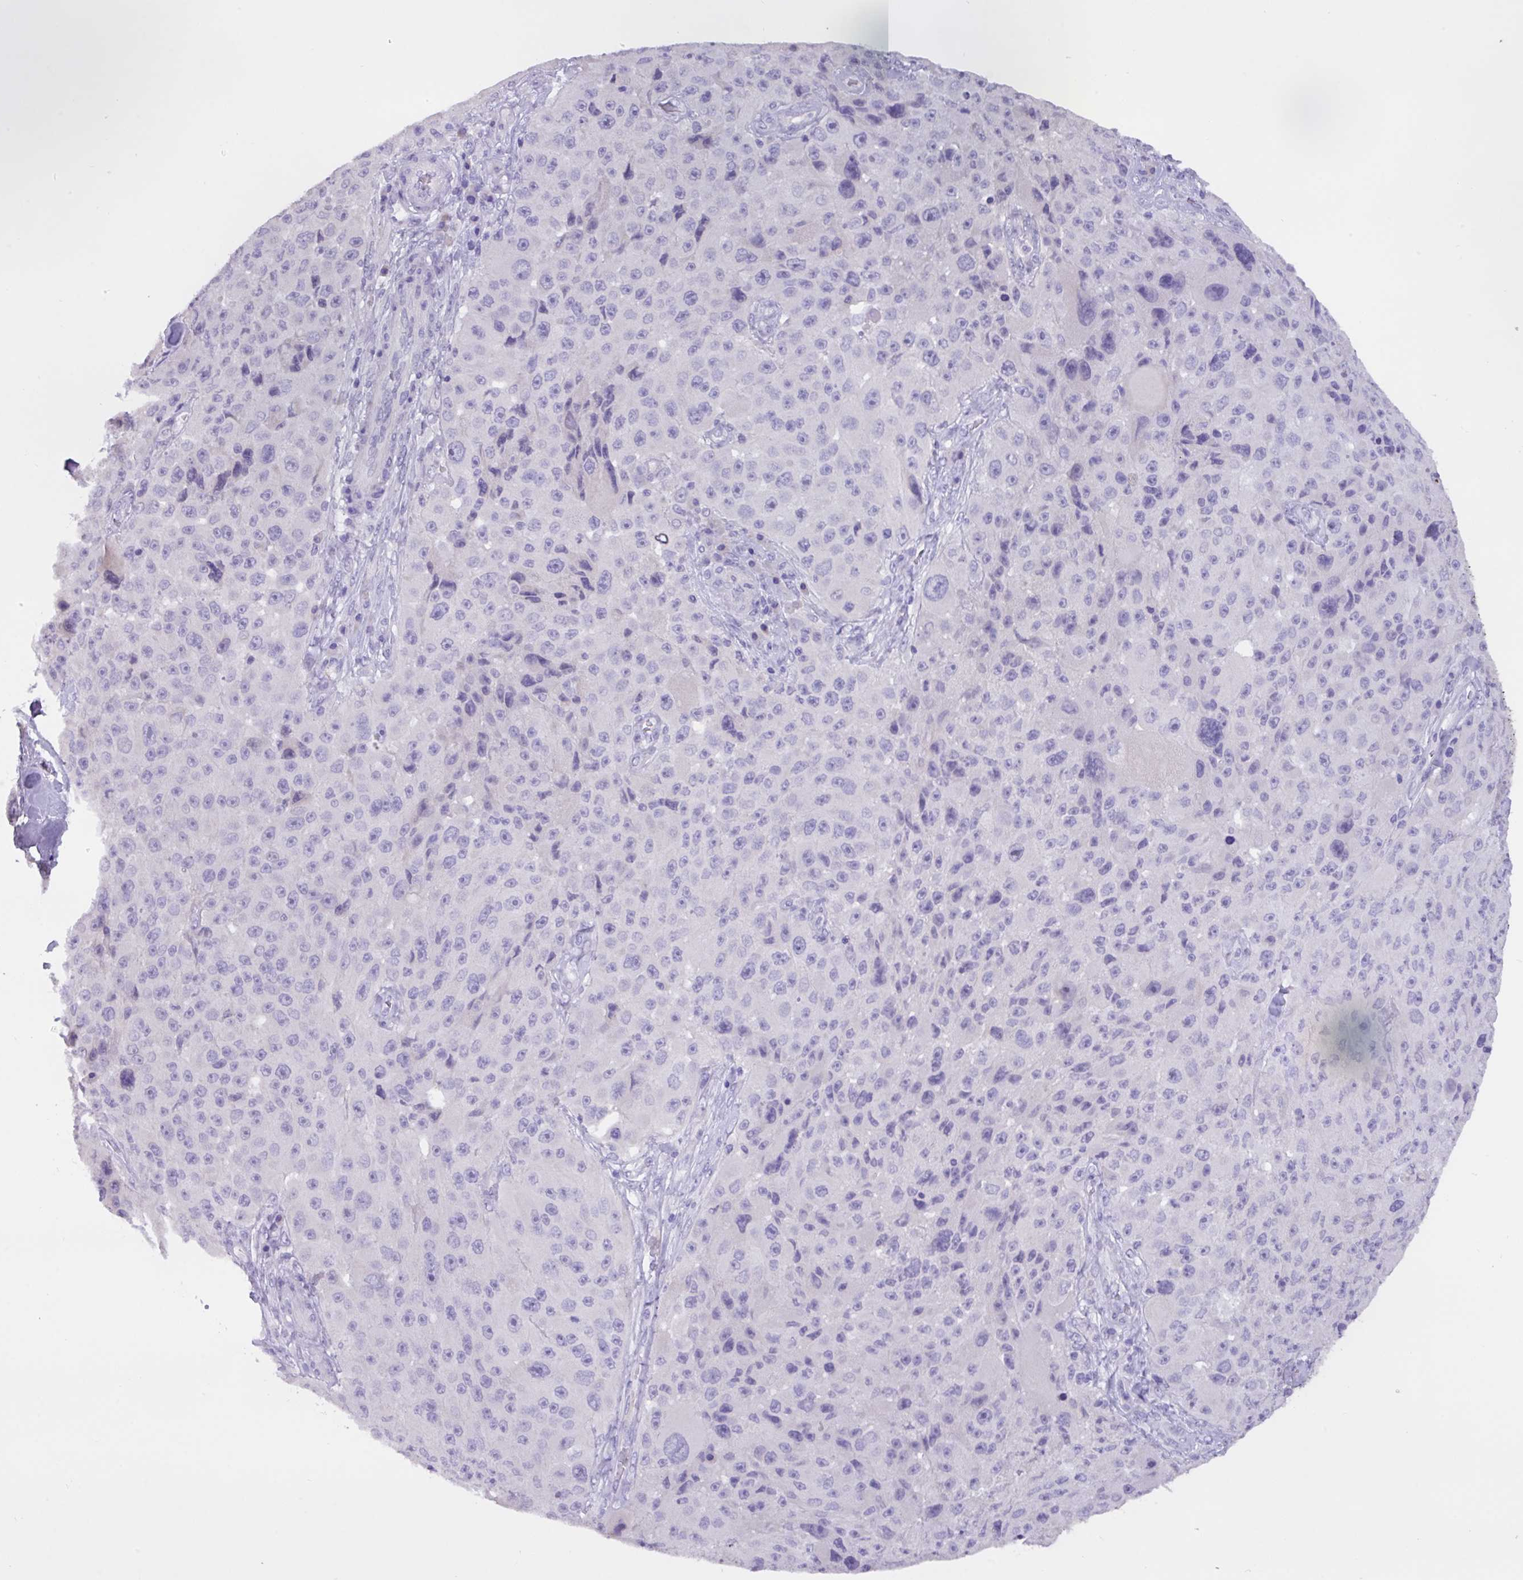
{"staining": {"intensity": "negative", "quantity": "none", "location": "none"}, "tissue": "melanoma", "cell_type": "Tumor cells", "image_type": "cancer", "snomed": [{"axis": "morphology", "description": "Malignant melanoma, Metastatic site"}, {"axis": "topography", "description": "Lymph node"}], "caption": "DAB immunohistochemical staining of human melanoma shows no significant staining in tumor cells. The staining is performed using DAB brown chromogen with nuclei counter-stained in using hematoxylin.", "gene": "EPCAM", "patient": {"sex": "male", "age": 62}}